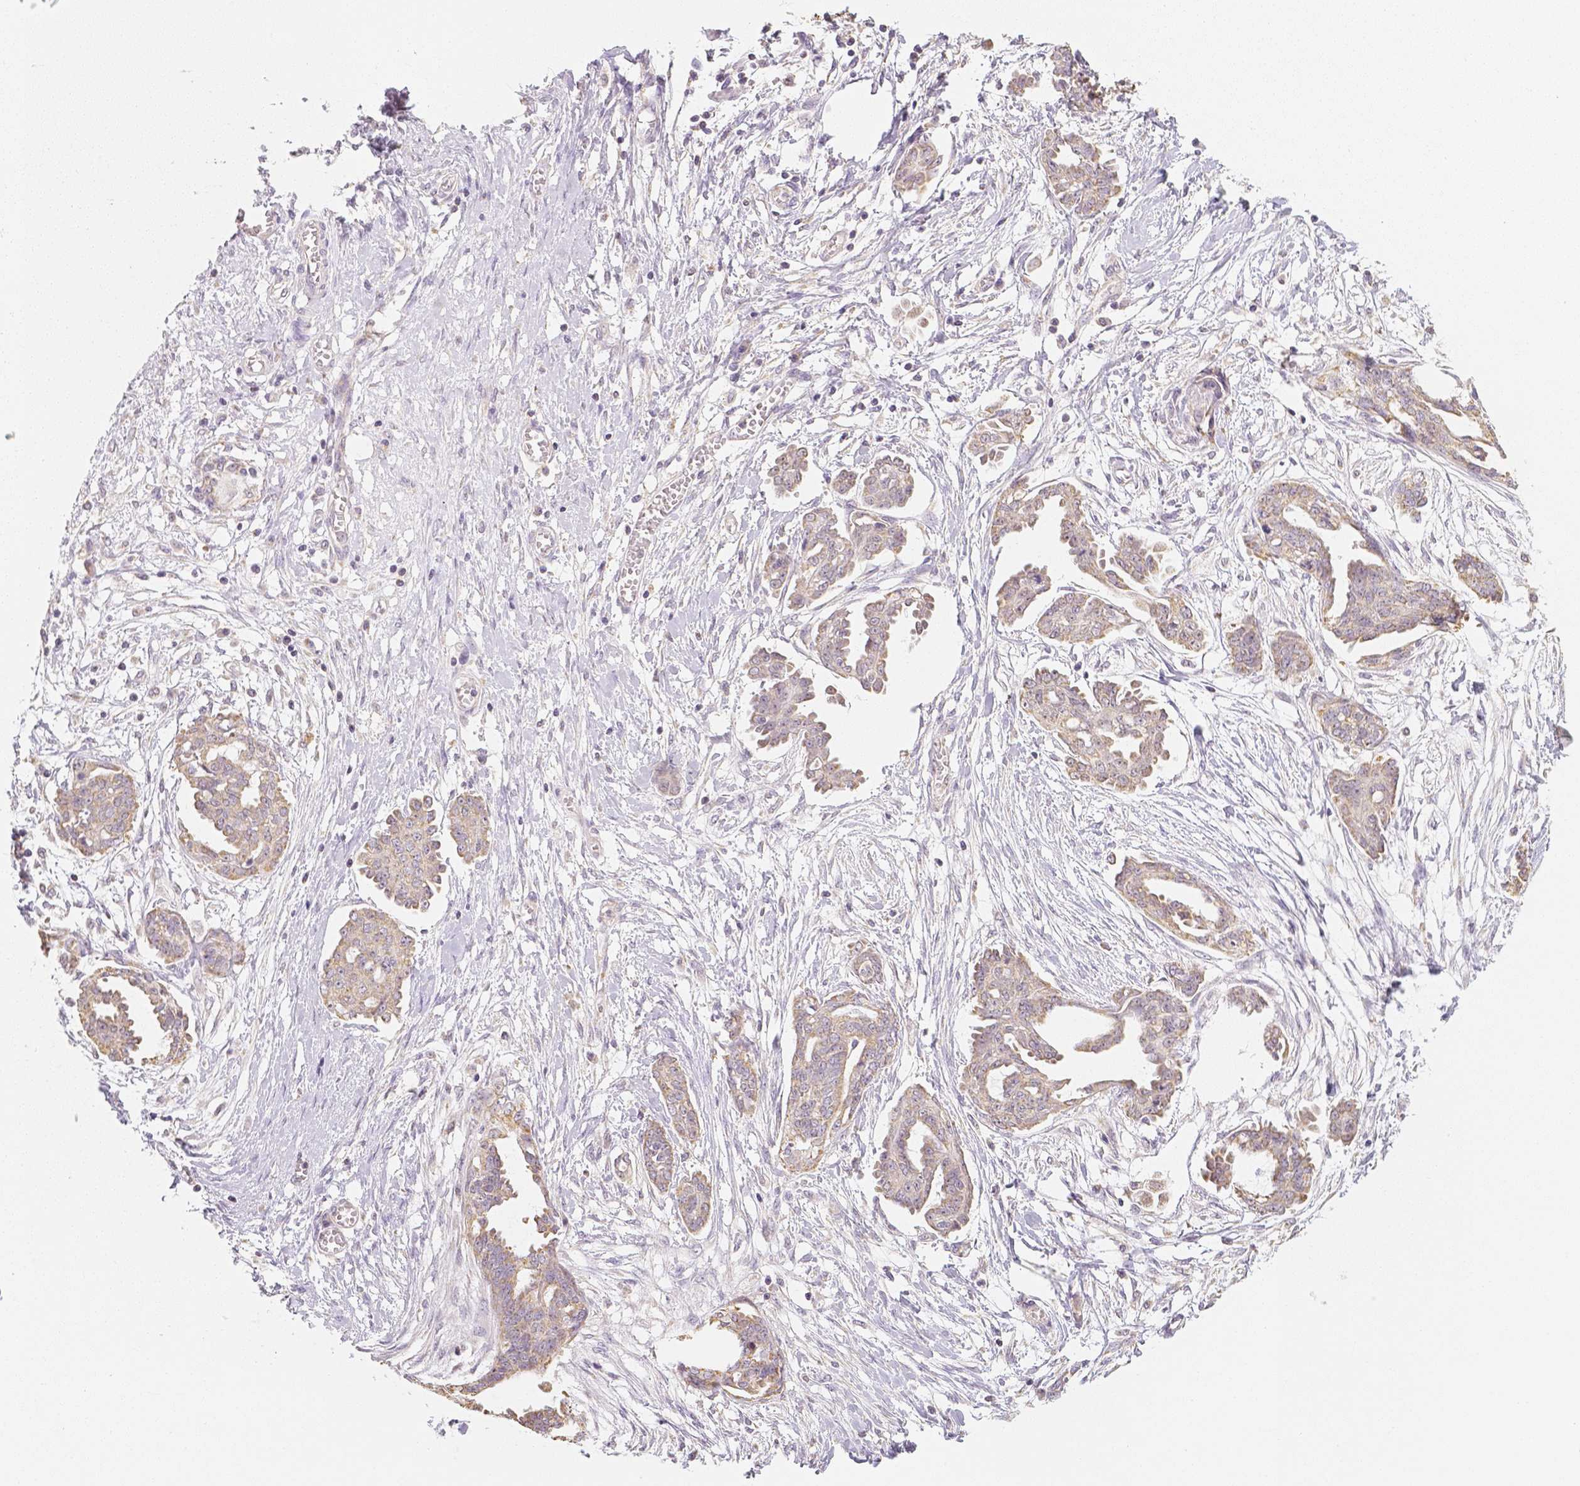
{"staining": {"intensity": "weak", "quantity": ">75%", "location": "cytoplasmic/membranous"}, "tissue": "ovarian cancer", "cell_type": "Tumor cells", "image_type": "cancer", "snomed": [{"axis": "morphology", "description": "Cystadenocarcinoma, serous, NOS"}, {"axis": "topography", "description": "Ovary"}], "caption": "A high-resolution micrograph shows IHC staining of ovarian serous cystadenocarcinoma, which displays weak cytoplasmic/membranous expression in approximately >75% of tumor cells.", "gene": "NVL", "patient": {"sex": "female", "age": 71}}